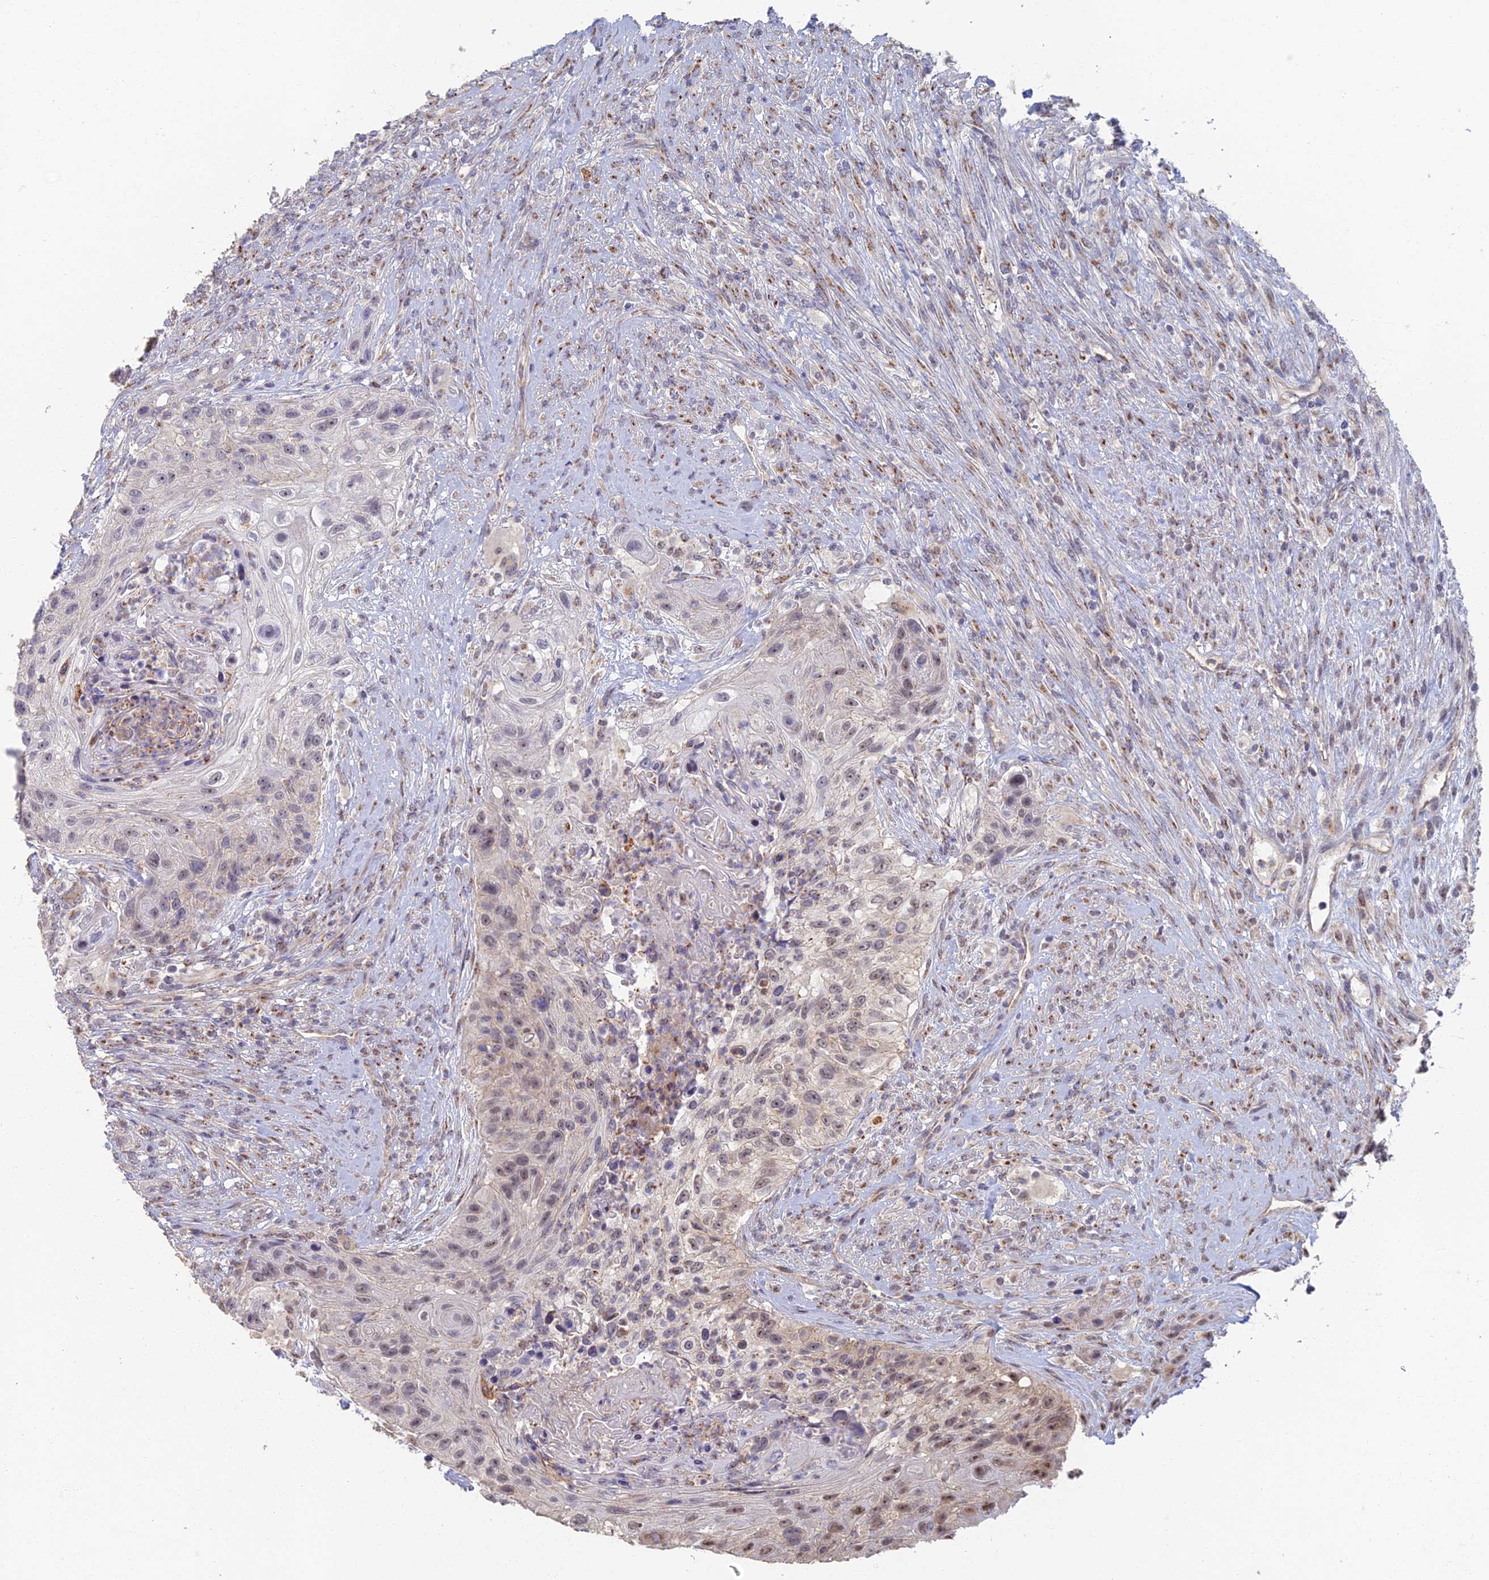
{"staining": {"intensity": "negative", "quantity": "none", "location": "none"}, "tissue": "urothelial cancer", "cell_type": "Tumor cells", "image_type": "cancer", "snomed": [{"axis": "morphology", "description": "Urothelial carcinoma, High grade"}, {"axis": "topography", "description": "Urinary bladder"}], "caption": "An immunohistochemistry histopathology image of high-grade urothelial carcinoma is shown. There is no staining in tumor cells of high-grade urothelial carcinoma. (Brightfield microscopy of DAB (3,3'-diaminobenzidine) immunohistochemistry (IHC) at high magnification).", "gene": "GPATCH1", "patient": {"sex": "female", "age": 60}}